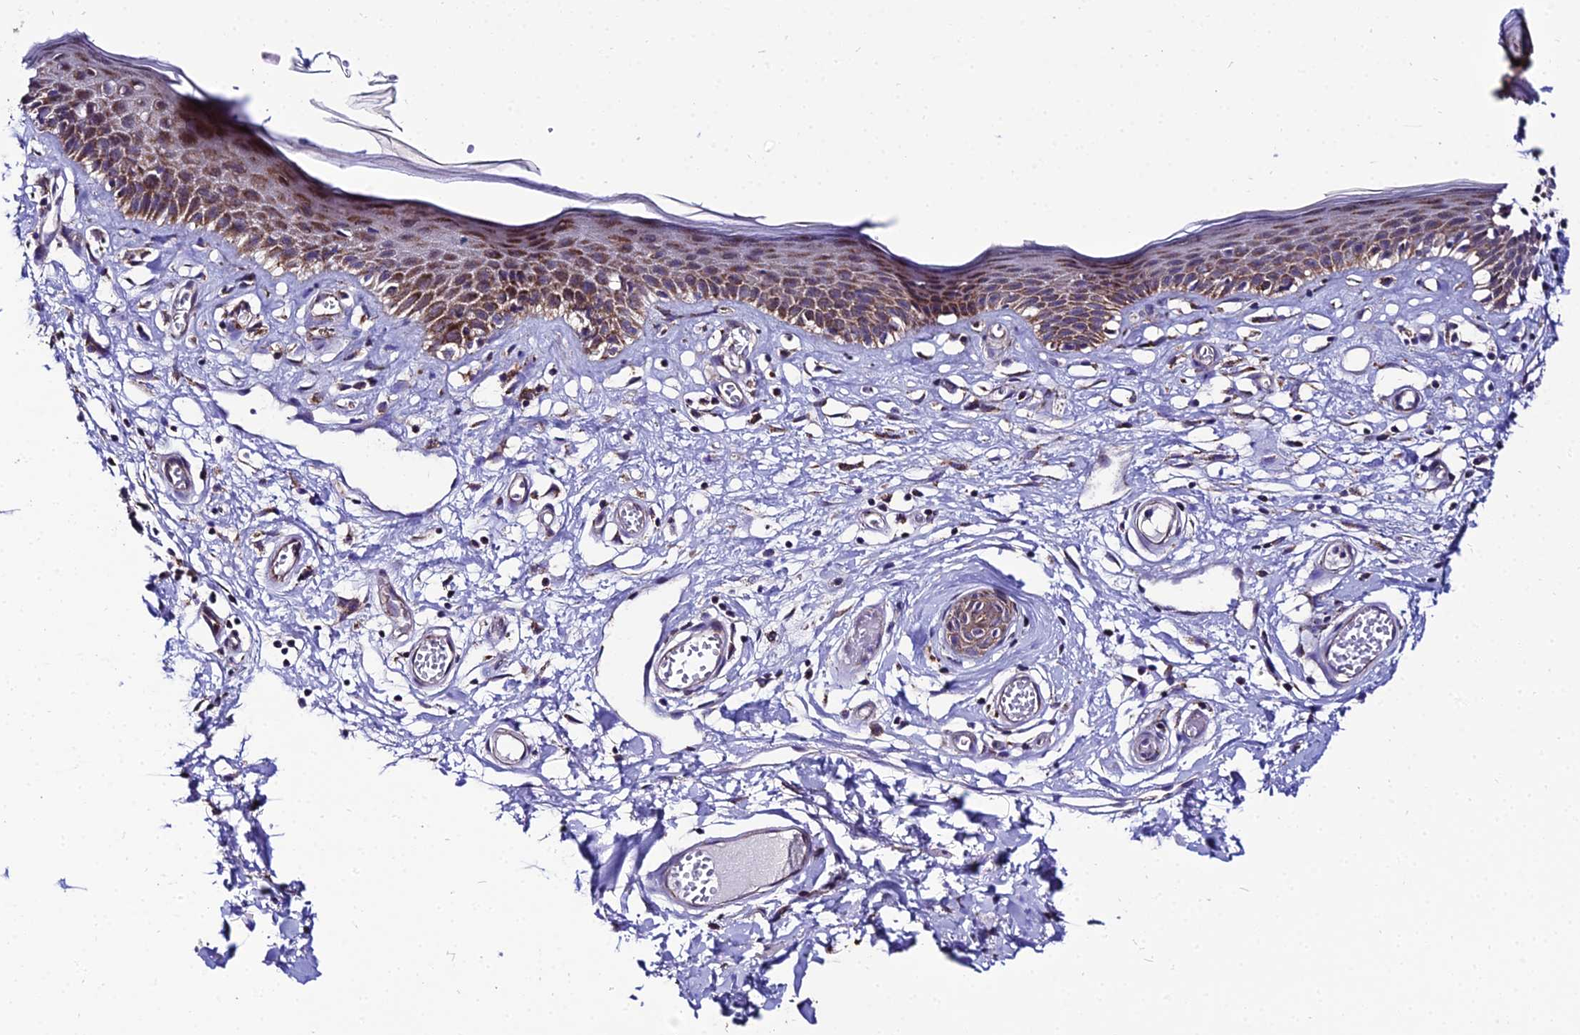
{"staining": {"intensity": "moderate", "quantity": "25%-75%", "location": "cytoplasmic/membranous"}, "tissue": "skin", "cell_type": "Epidermal cells", "image_type": "normal", "snomed": [{"axis": "morphology", "description": "Normal tissue, NOS"}, {"axis": "topography", "description": "Adipose tissue"}, {"axis": "topography", "description": "Vascular tissue"}, {"axis": "topography", "description": "Vulva"}, {"axis": "topography", "description": "Peripheral nerve tissue"}], "caption": "Moderate cytoplasmic/membranous expression is appreciated in approximately 25%-75% of epidermal cells in unremarkable skin.", "gene": "PSMD2", "patient": {"sex": "female", "age": 86}}